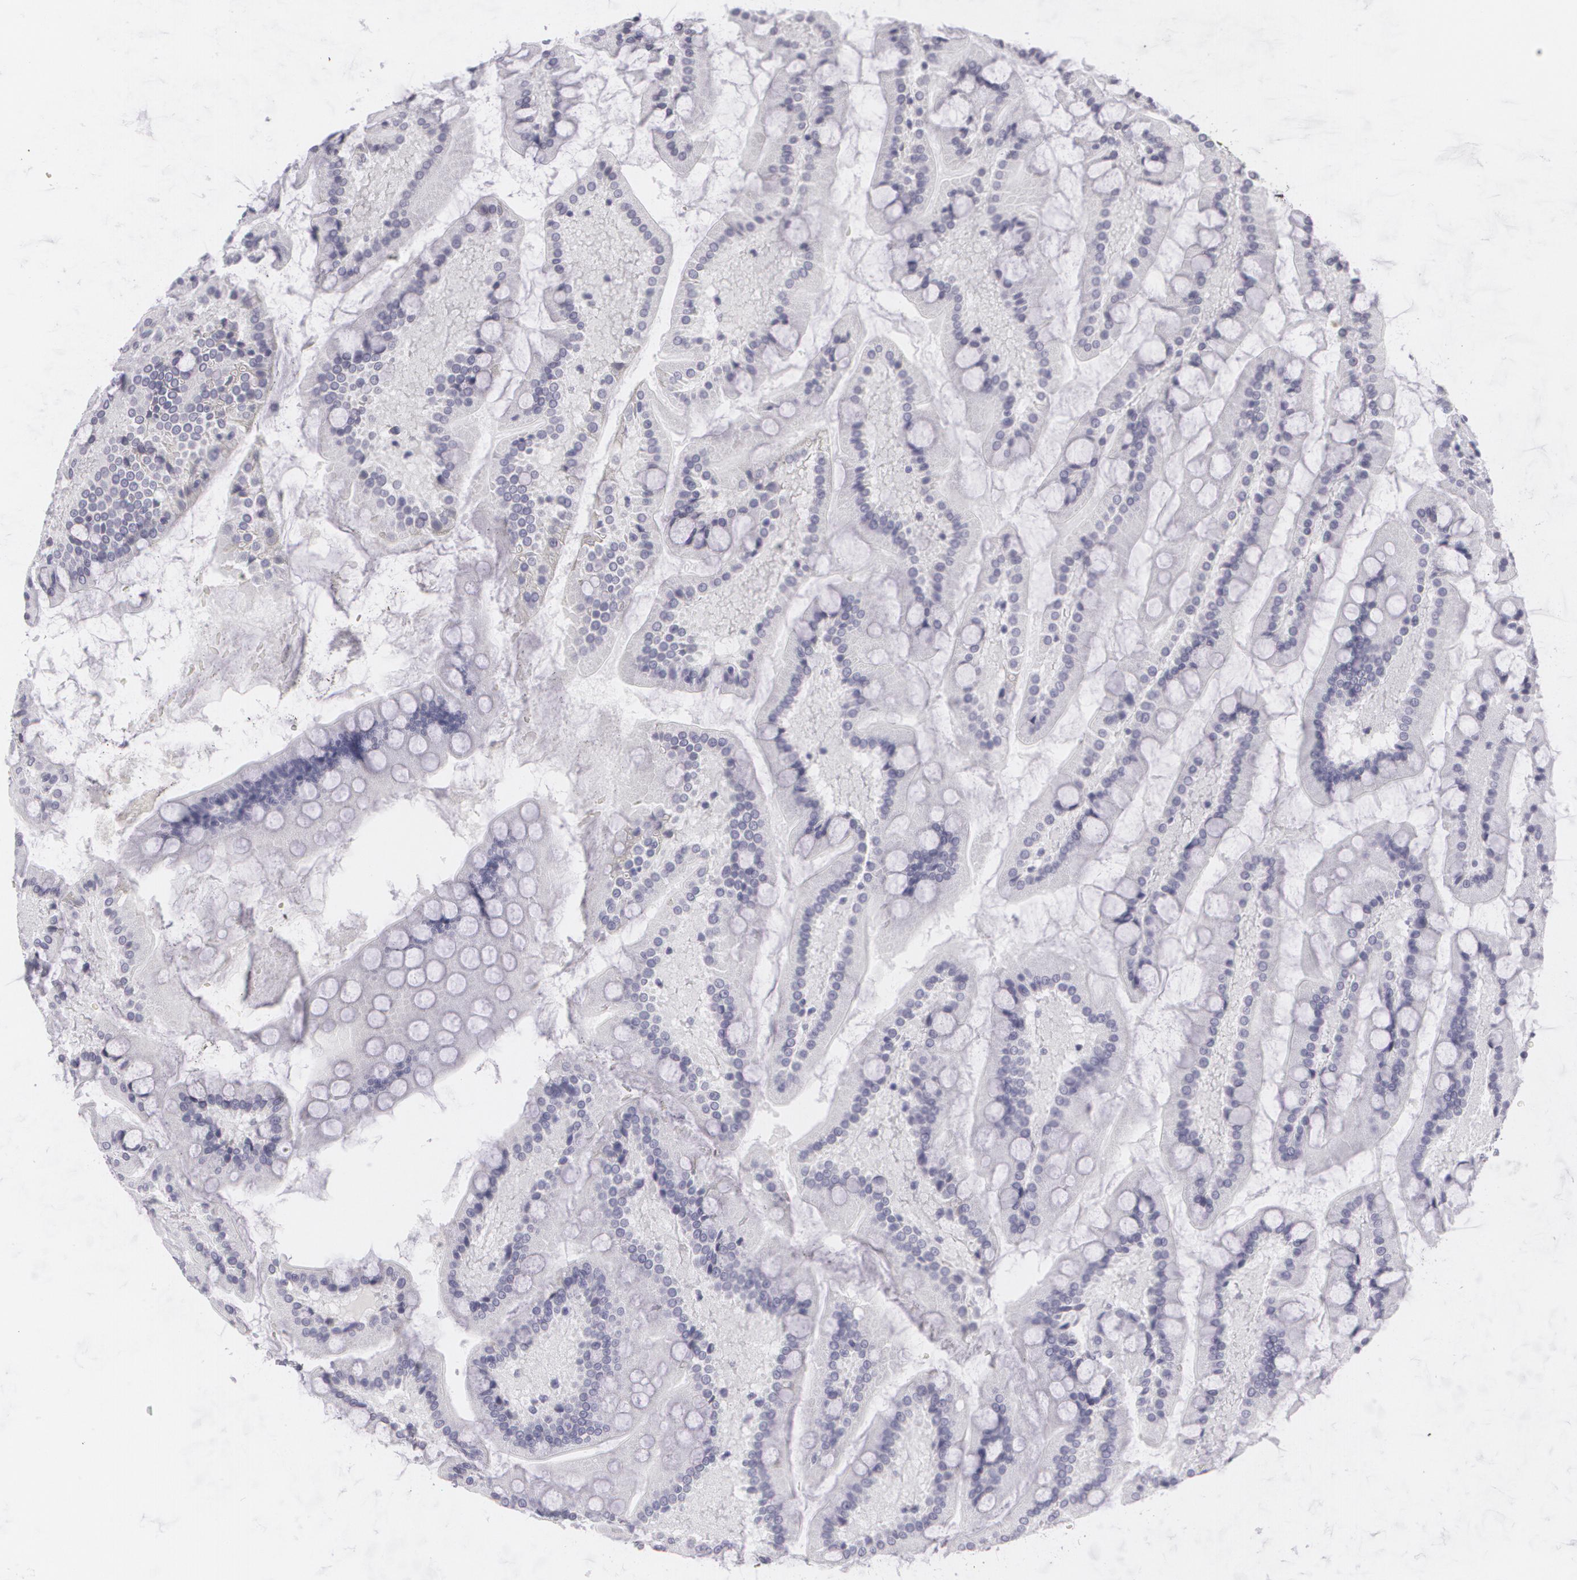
{"staining": {"intensity": "negative", "quantity": "none", "location": "none"}, "tissue": "small intestine", "cell_type": "Glandular cells", "image_type": "normal", "snomed": [{"axis": "morphology", "description": "Normal tissue, NOS"}, {"axis": "topography", "description": "Small intestine"}], "caption": "A high-resolution image shows immunohistochemistry (IHC) staining of normal small intestine, which reveals no significant positivity in glandular cells.", "gene": "MAP2", "patient": {"sex": "male", "age": 41}}